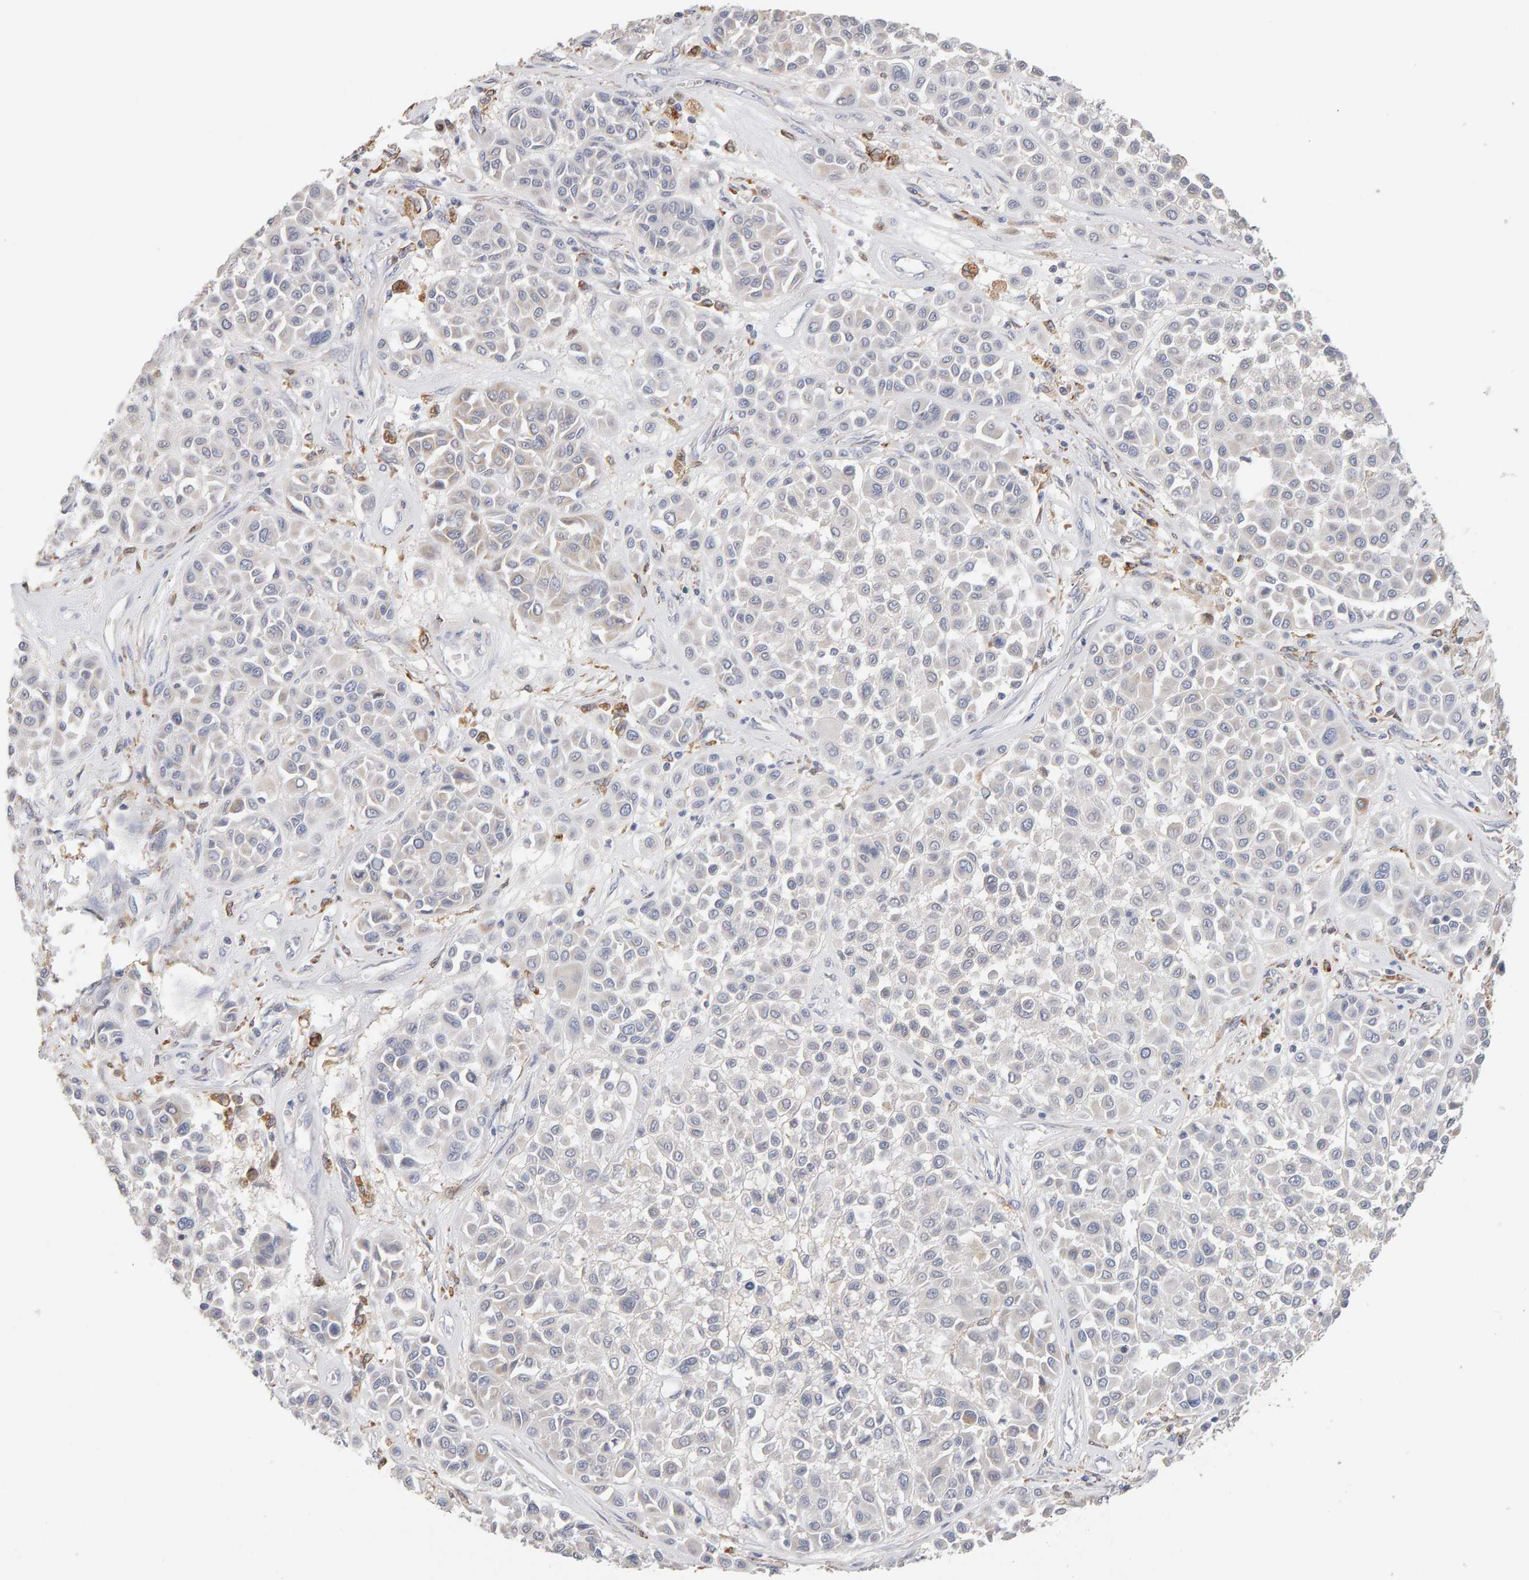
{"staining": {"intensity": "negative", "quantity": "none", "location": "none"}, "tissue": "melanoma", "cell_type": "Tumor cells", "image_type": "cancer", "snomed": [{"axis": "morphology", "description": "Malignant melanoma, Metastatic site"}, {"axis": "topography", "description": "Soft tissue"}], "caption": "This histopathology image is of melanoma stained with immunohistochemistry (IHC) to label a protein in brown with the nuclei are counter-stained blue. There is no expression in tumor cells.", "gene": "SGPL1", "patient": {"sex": "male", "age": 41}}